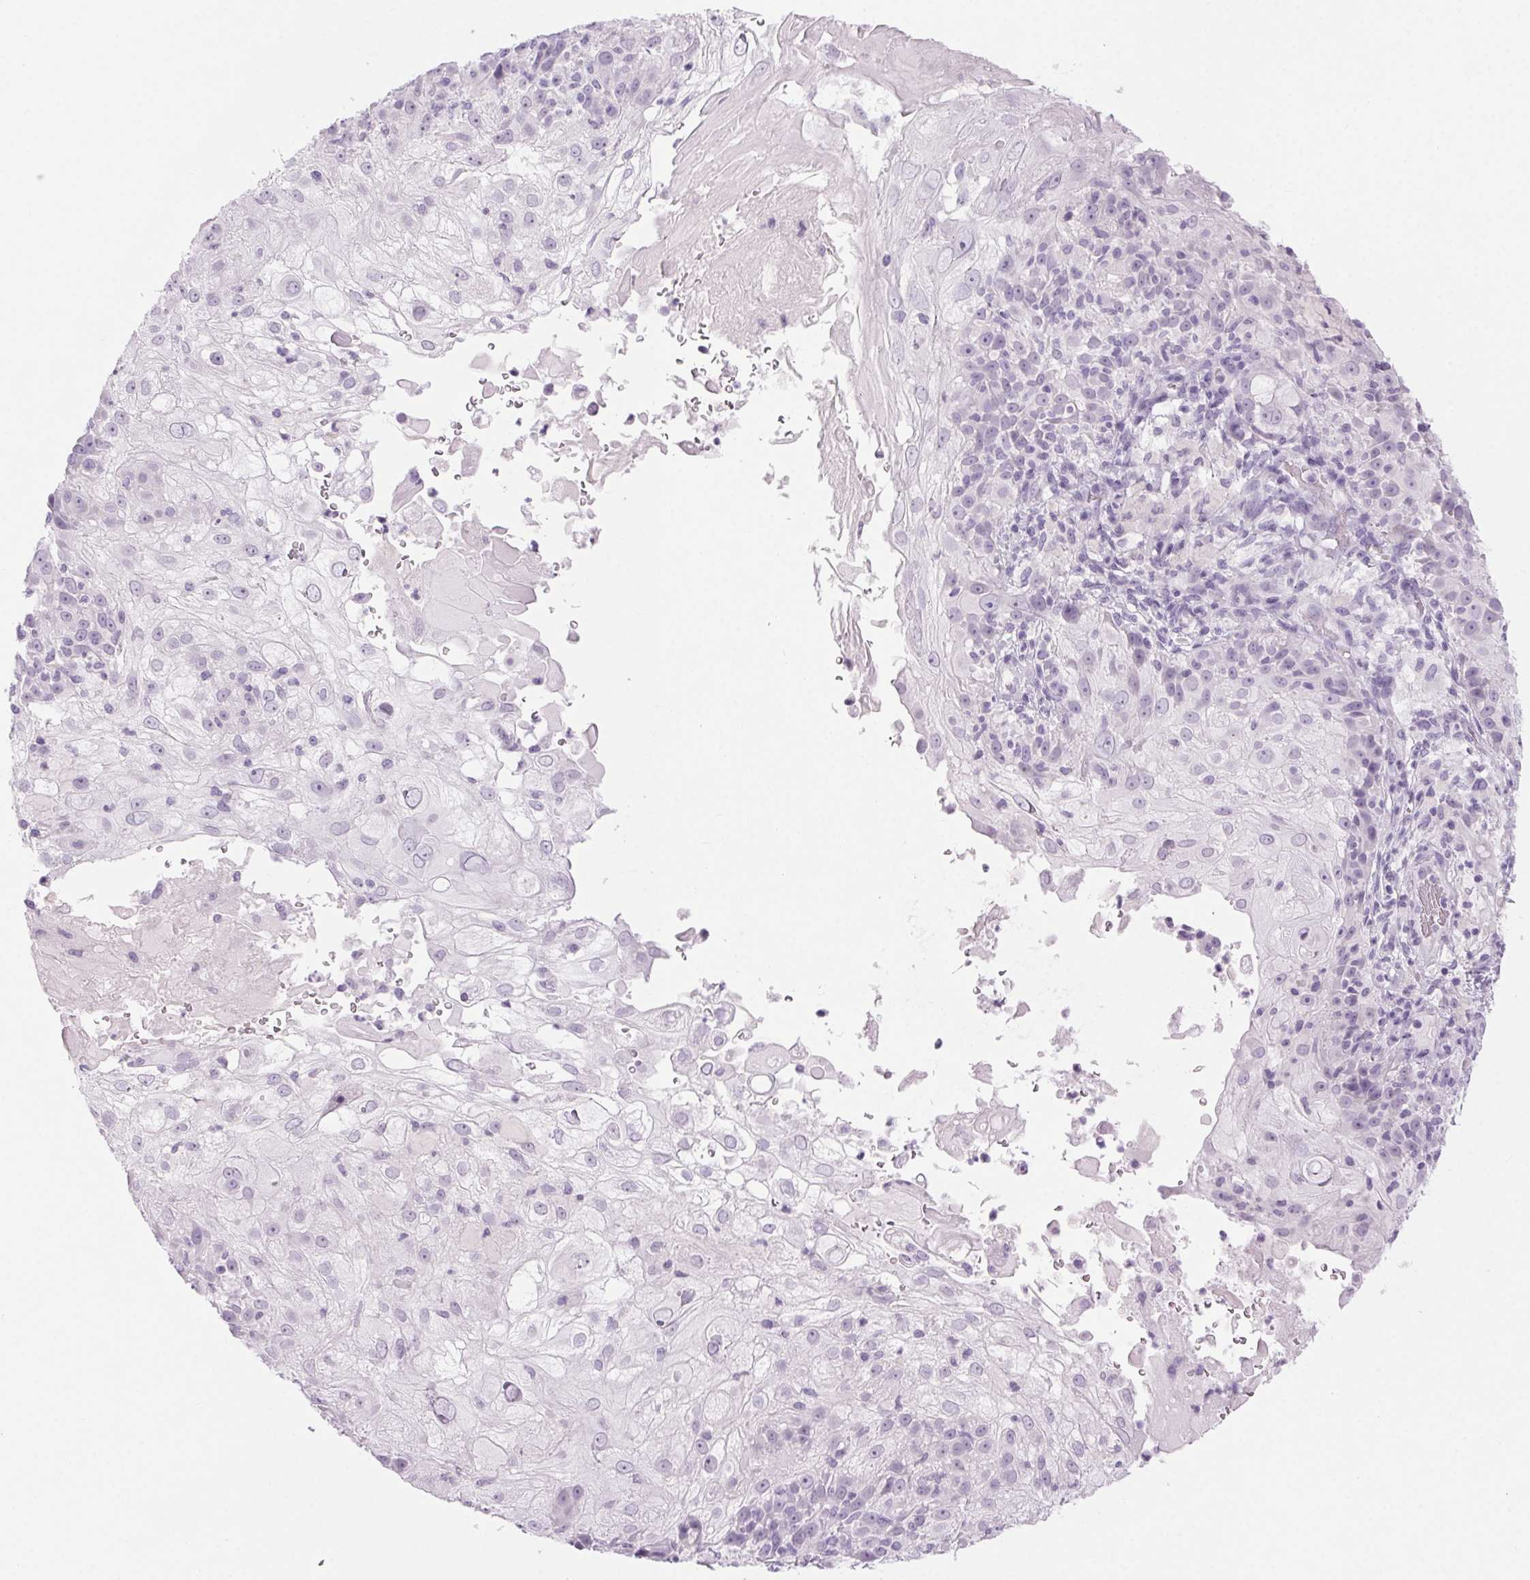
{"staining": {"intensity": "negative", "quantity": "none", "location": "none"}, "tissue": "skin cancer", "cell_type": "Tumor cells", "image_type": "cancer", "snomed": [{"axis": "morphology", "description": "Normal tissue, NOS"}, {"axis": "morphology", "description": "Squamous cell carcinoma, NOS"}, {"axis": "topography", "description": "Skin"}], "caption": "This is an IHC photomicrograph of human skin cancer. There is no positivity in tumor cells.", "gene": "LRP2", "patient": {"sex": "female", "age": 83}}